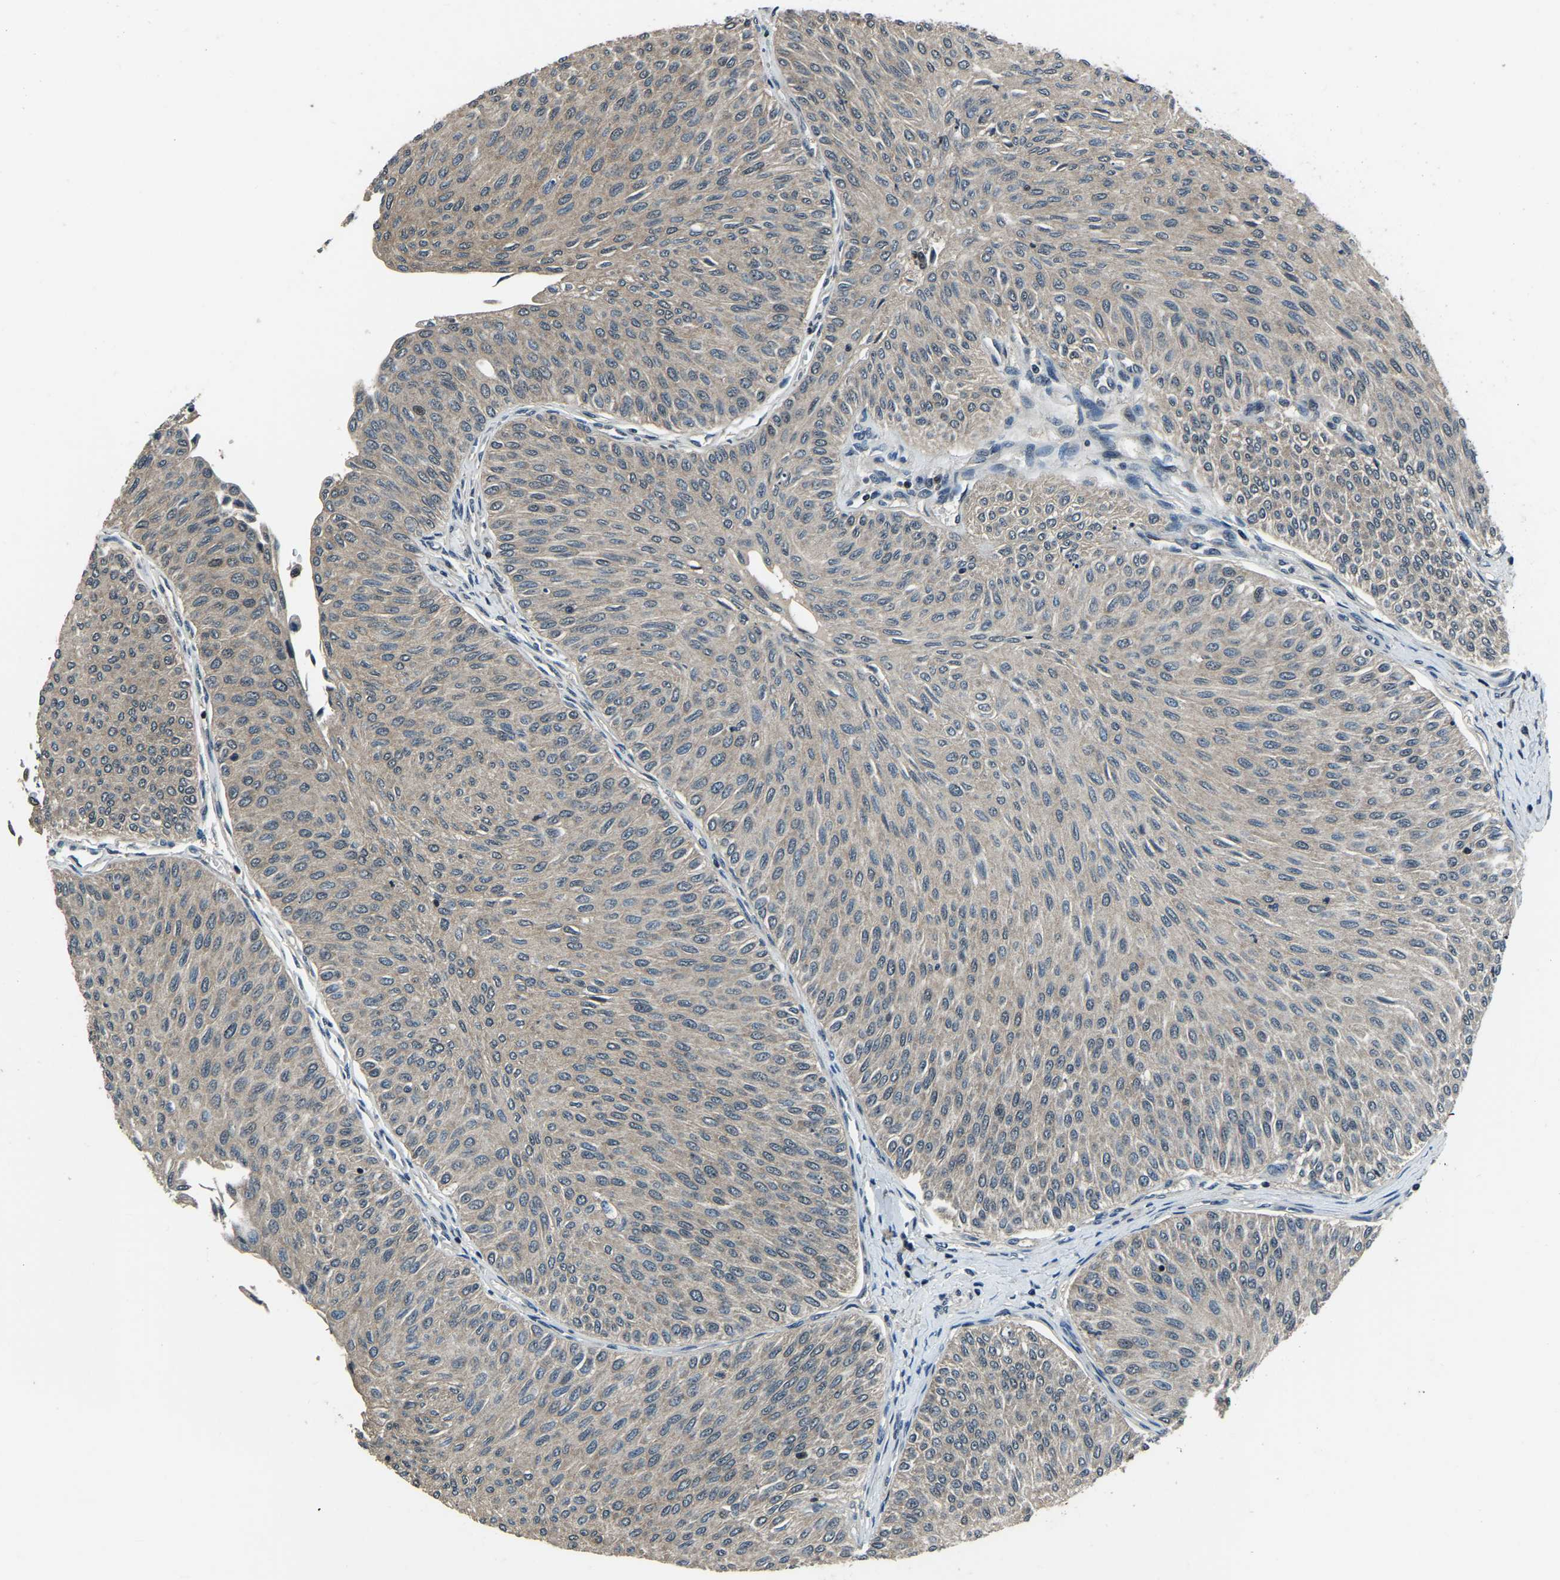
{"staining": {"intensity": "weak", "quantity": ">75%", "location": "cytoplasmic/membranous"}, "tissue": "urothelial cancer", "cell_type": "Tumor cells", "image_type": "cancer", "snomed": [{"axis": "morphology", "description": "Urothelial carcinoma, Low grade"}, {"axis": "topography", "description": "Urinary bladder"}], "caption": "About >75% of tumor cells in urothelial cancer exhibit weak cytoplasmic/membranous protein positivity as visualized by brown immunohistochemical staining.", "gene": "ANKIB1", "patient": {"sex": "male", "age": 78}}